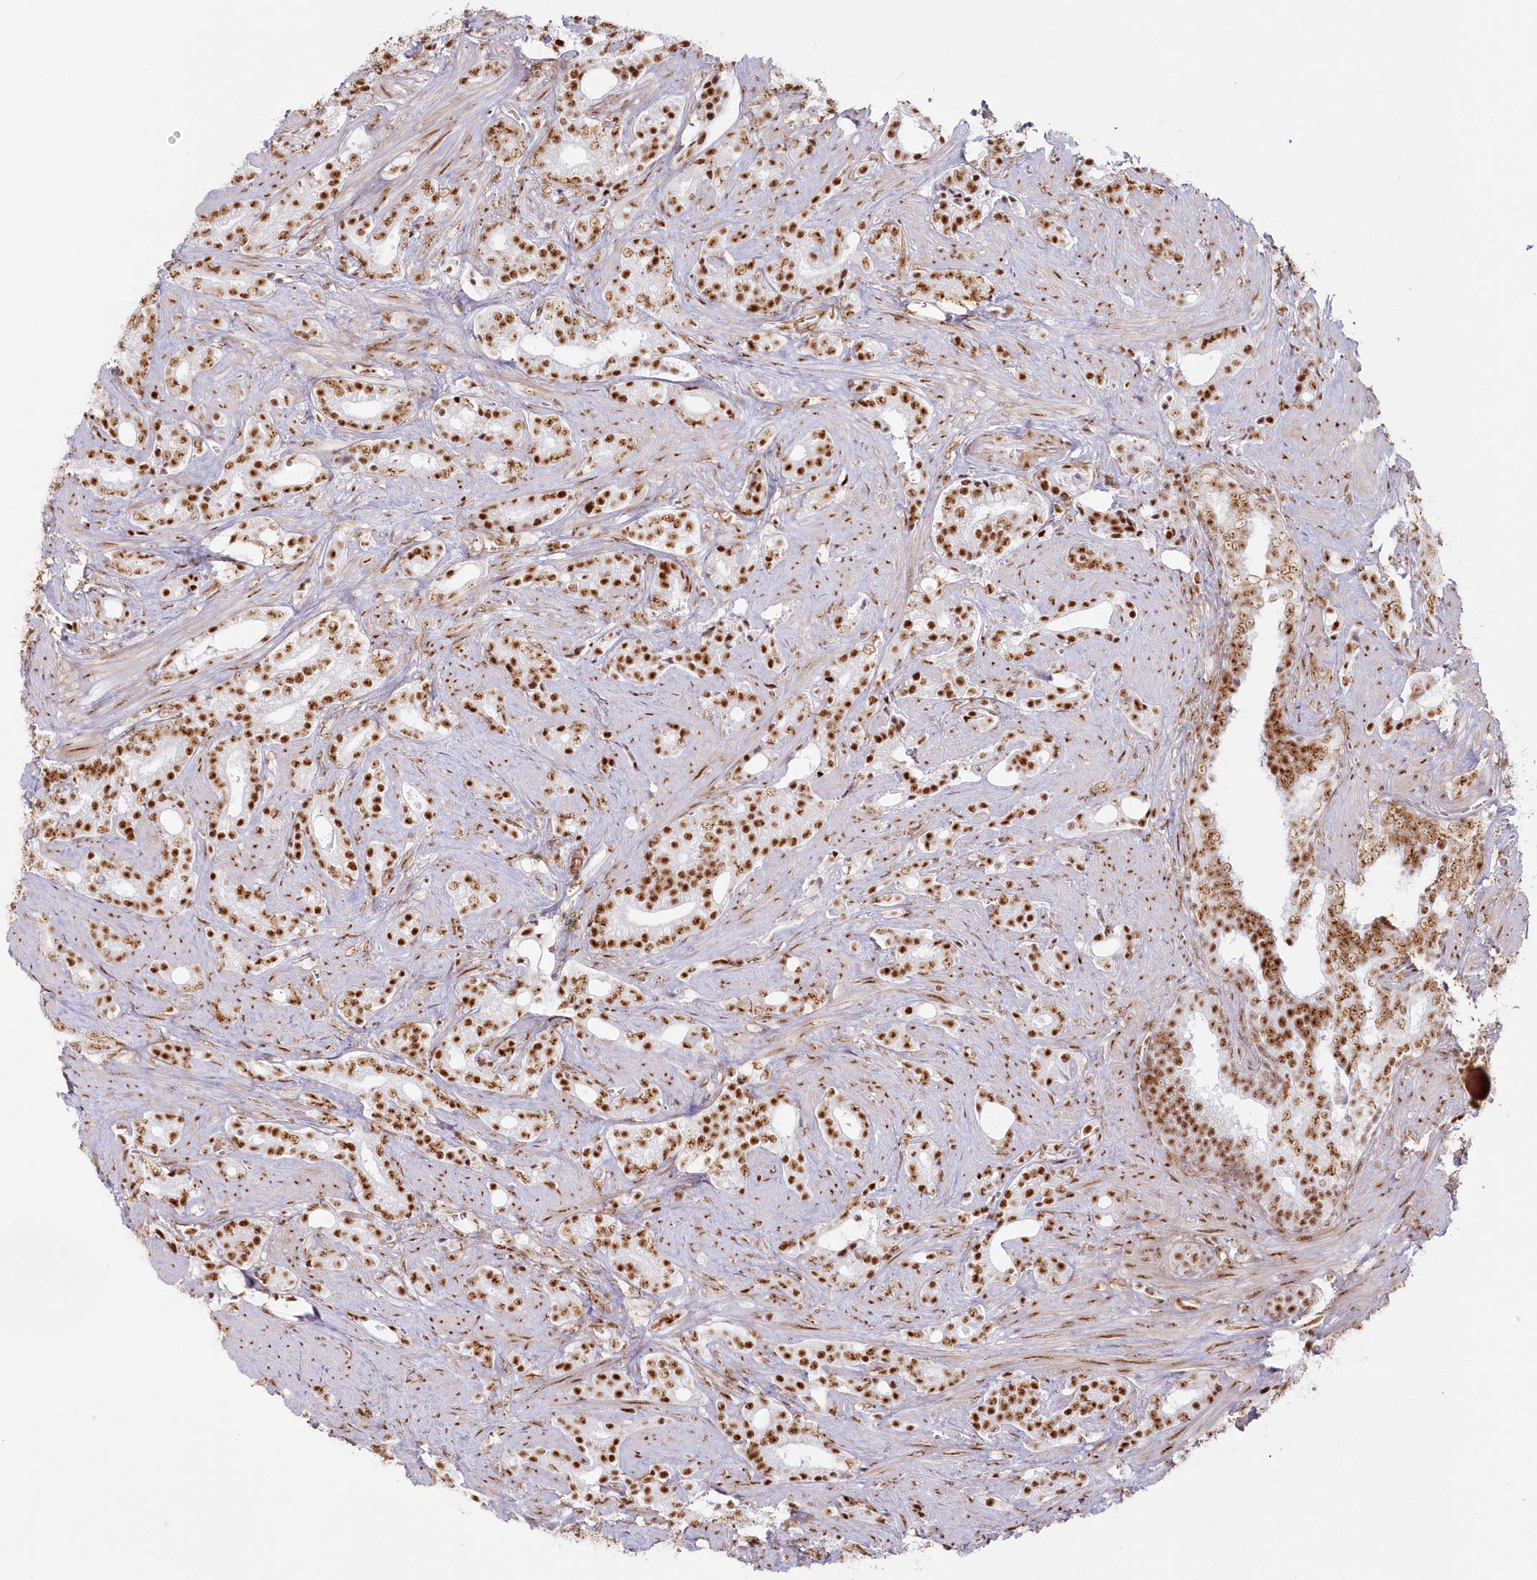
{"staining": {"intensity": "strong", "quantity": ">75%", "location": "nuclear"}, "tissue": "prostate cancer", "cell_type": "Tumor cells", "image_type": "cancer", "snomed": [{"axis": "morphology", "description": "Adenocarcinoma, High grade"}, {"axis": "topography", "description": "Prostate and seminal vesicle, NOS"}], "caption": "Immunohistochemical staining of adenocarcinoma (high-grade) (prostate) exhibits strong nuclear protein expression in approximately >75% of tumor cells.", "gene": "DDX46", "patient": {"sex": "male", "age": 67}}